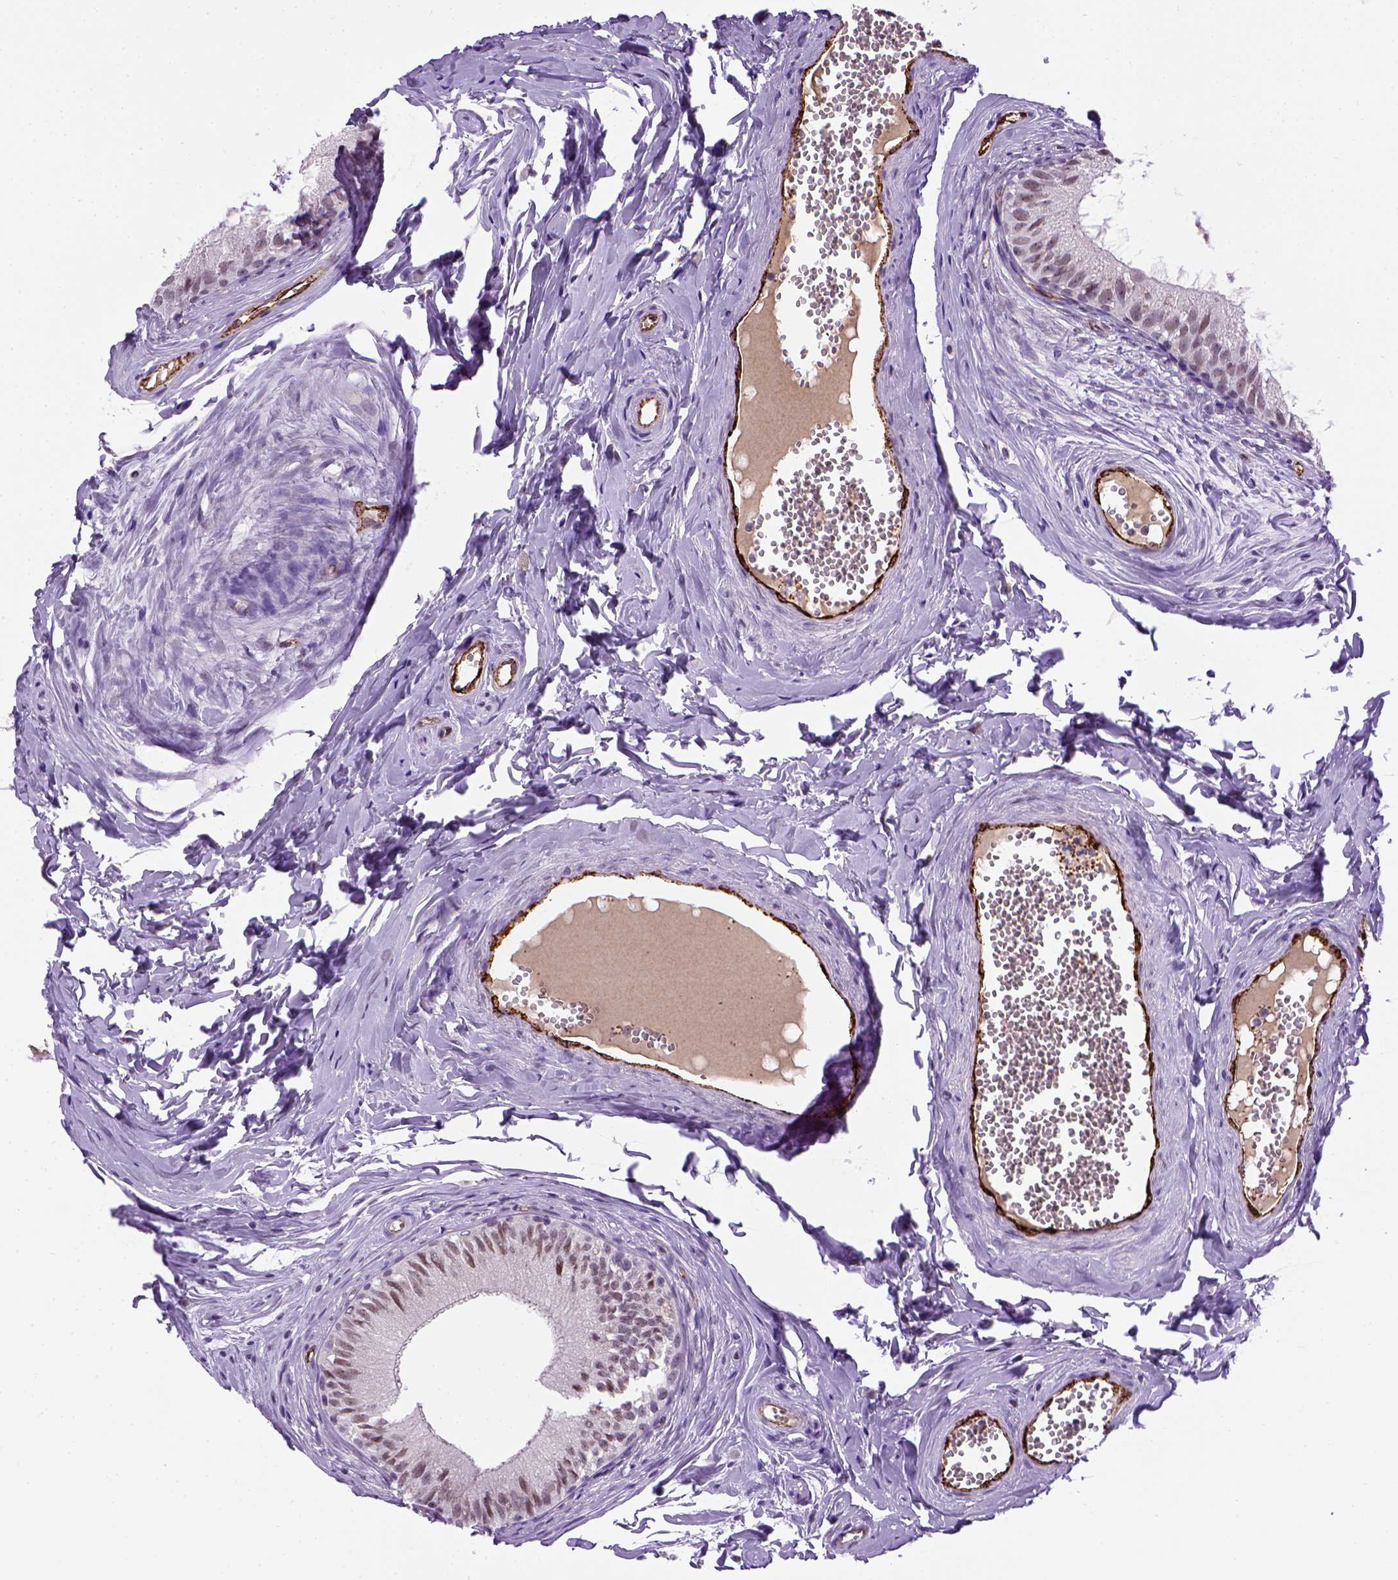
{"staining": {"intensity": "negative", "quantity": "none", "location": "none"}, "tissue": "epididymis", "cell_type": "Glandular cells", "image_type": "normal", "snomed": [{"axis": "morphology", "description": "Normal tissue, NOS"}, {"axis": "topography", "description": "Epididymis"}], "caption": "The photomicrograph demonstrates no staining of glandular cells in unremarkable epididymis. (DAB (3,3'-diaminobenzidine) IHC with hematoxylin counter stain).", "gene": "VWF", "patient": {"sex": "male", "age": 45}}